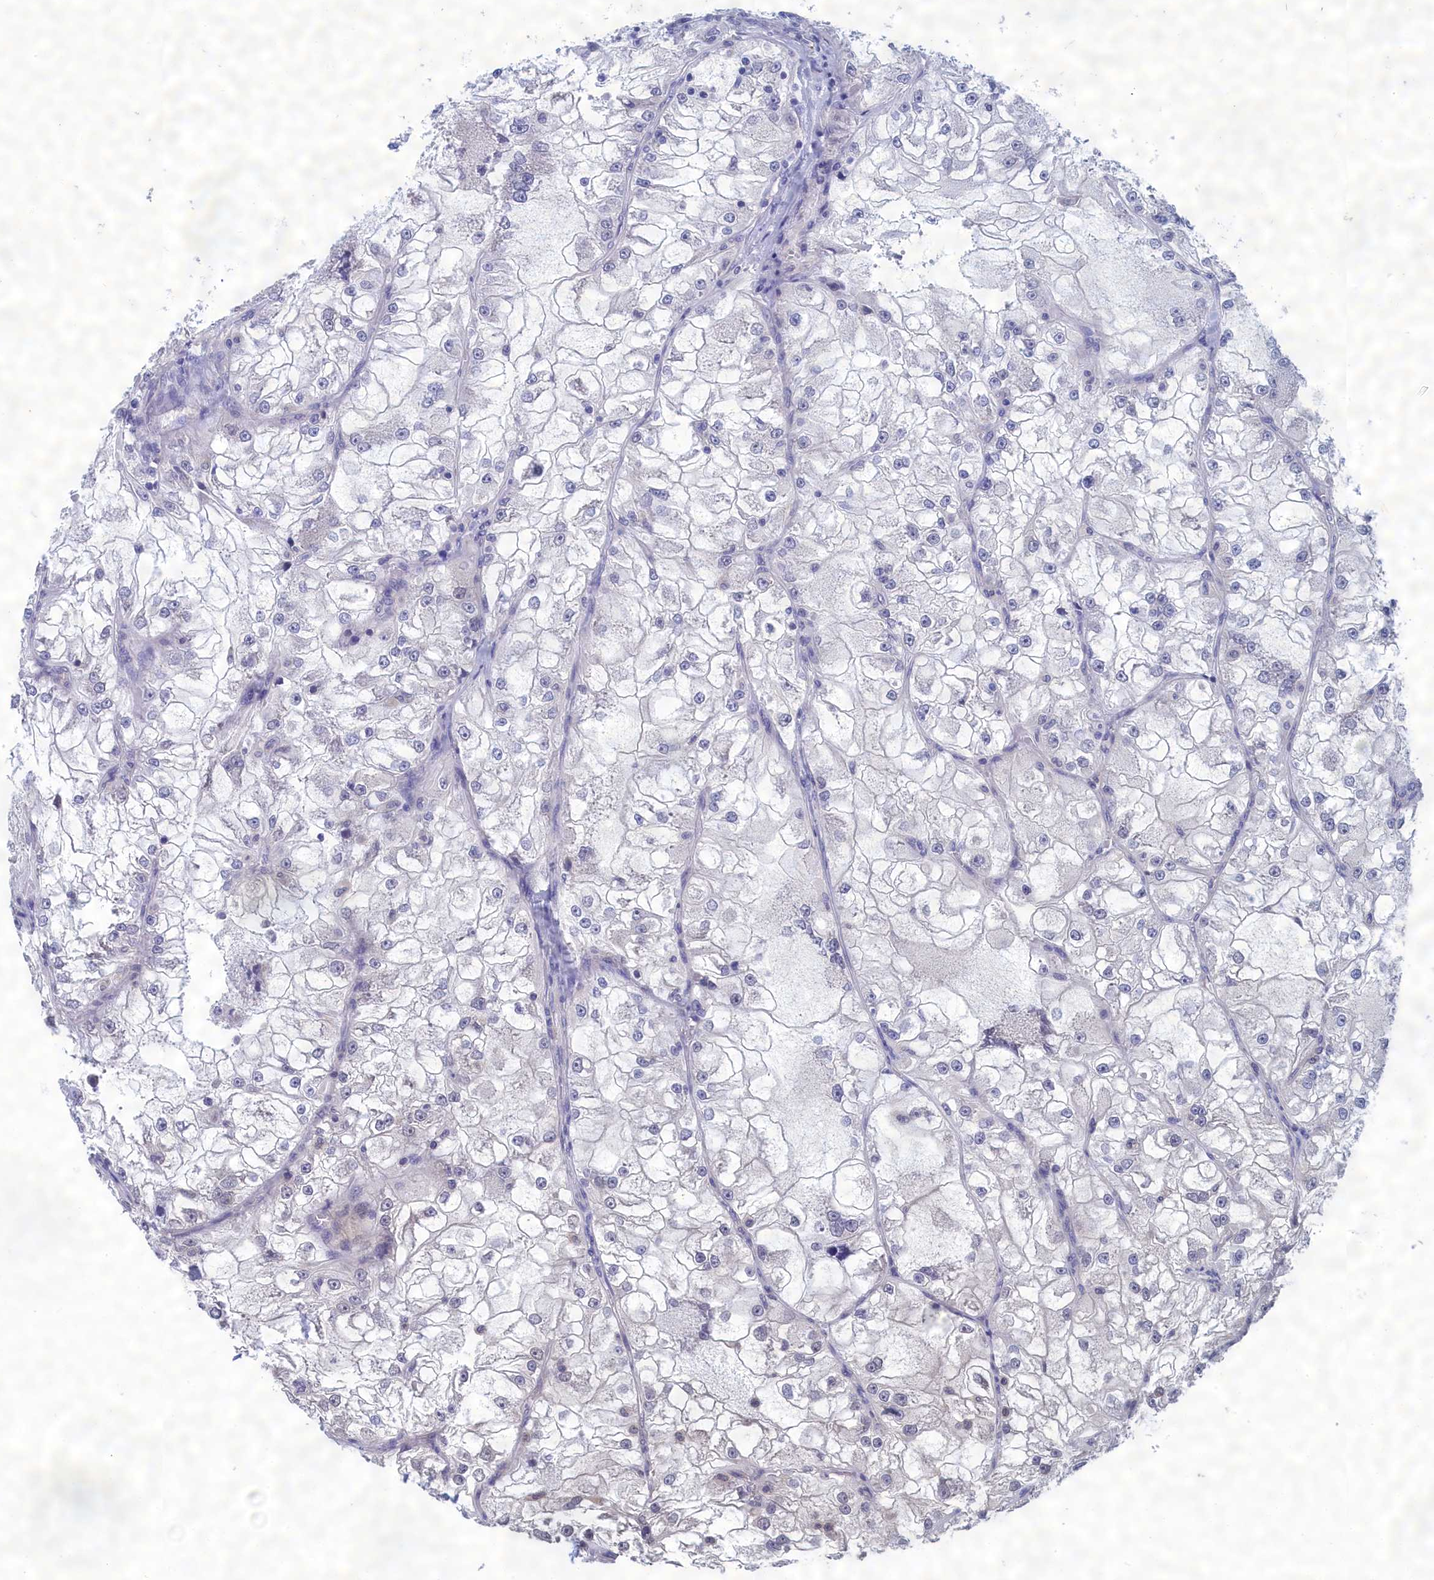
{"staining": {"intensity": "negative", "quantity": "none", "location": "none"}, "tissue": "renal cancer", "cell_type": "Tumor cells", "image_type": "cancer", "snomed": [{"axis": "morphology", "description": "Adenocarcinoma, NOS"}, {"axis": "topography", "description": "Kidney"}], "caption": "High power microscopy image of an immunohistochemistry image of renal cancer (adenocarcinoma), revealing no significant positivity in tumor cells. (DAB (3,3'-diaminobenzidine) immunohistochemistry, high magnification).", "gene": "PGP", "patient": {"sex": "female", "age": 72}}